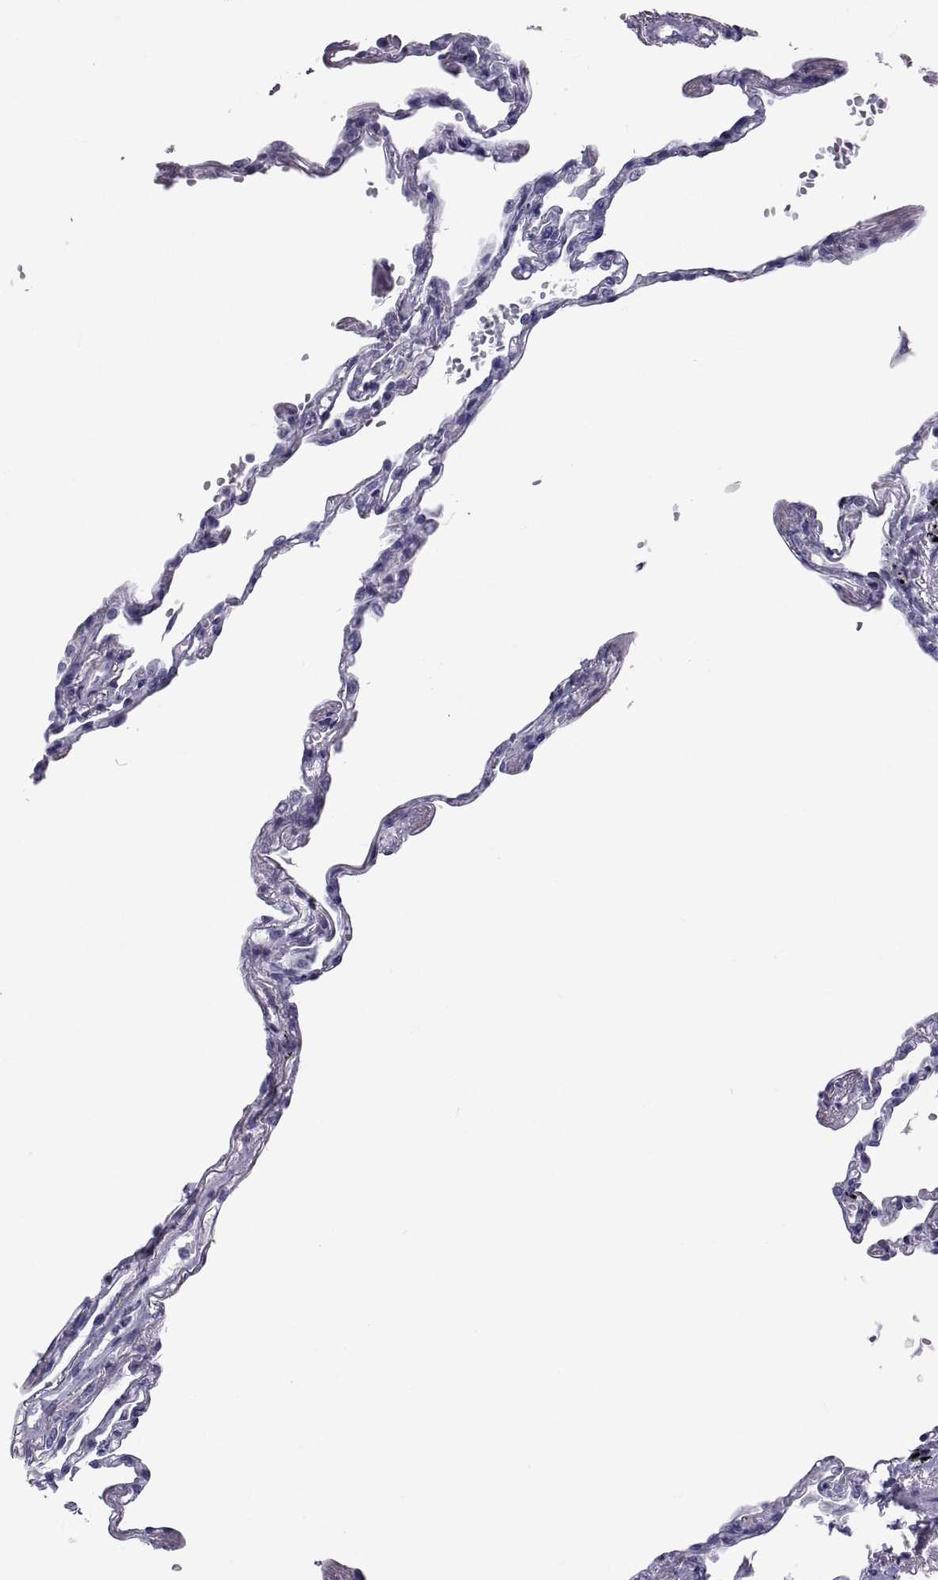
{"staining": {"intensity": "negative", "quantity": "none", "location": "none"}, "tissue": "lung", "cell_type": "Alveolar cells", "image_type": "normal", "snomed": [{"axis": "morphology", "description": "Normal tissue, NOS"}, {"axis": "topography", "description": "Lung"}], "caption": "A micrograph of lung stained for a protein demonstrates no brown staining in alveolar cells.", "gene": "DEFB129", "patient": {"sex": "male", "age": 78}}